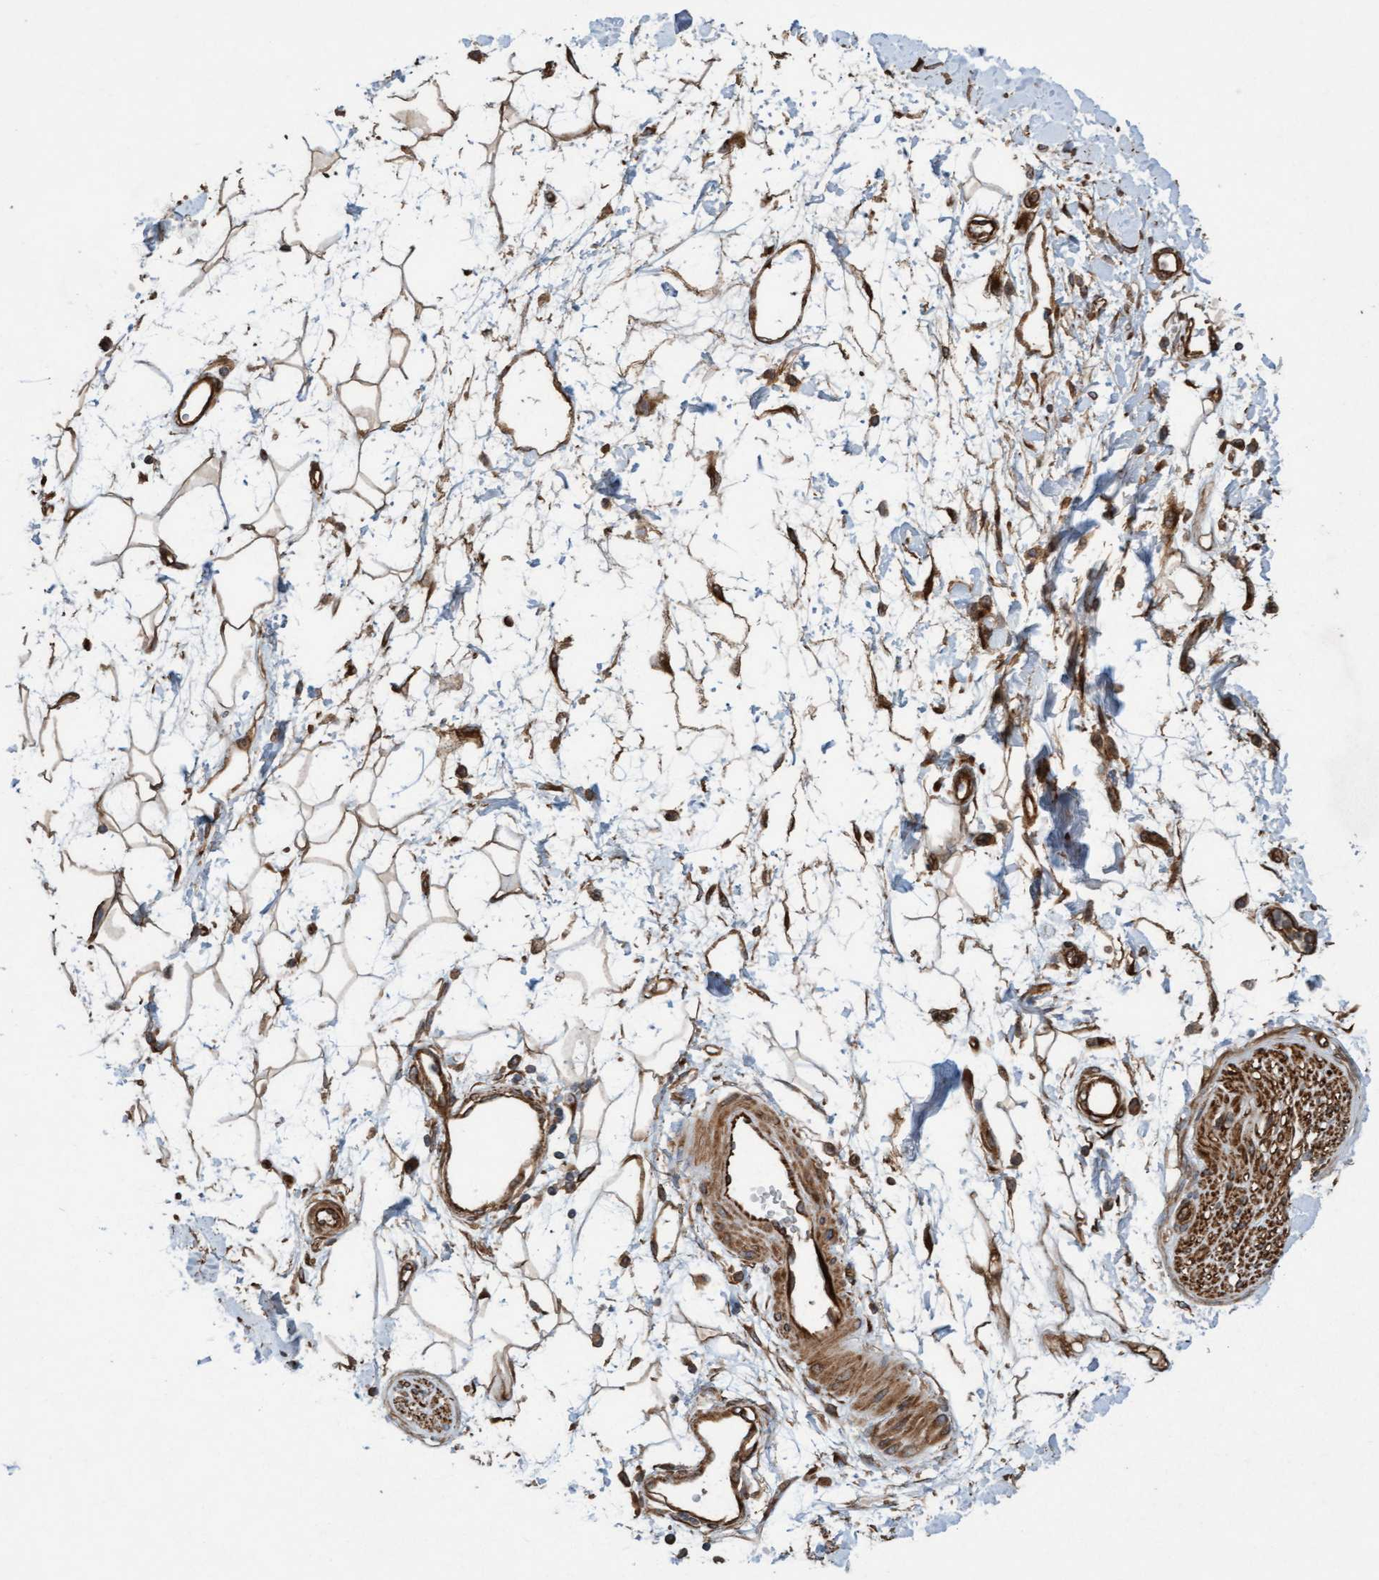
{"staining": {"intensity": "strong", "quantity": ">75%", "location": "cytoplasmic/membranous"}, "tissue": "adipose tissue", "cell_type": "Adipocytes", "image_type": "normal", "snomed": [{"axis": "morphology", "description": "Normal tissue, NOS"}, {"axis": "morphology", "description": "Adenocarcinoma, NOS"}, {"axis": "topography", "description": "Duodenum"}, {"axis": "topography", "description": "Peripheral nerve tissue"}], "caption": "Immunohistochemical staining of normal human adipose tissue shows >75% levels of strong cytoplasmic/membranous protein positivity in approximately >75% of adipocytes.", "gene": "CDC42EP4", "patient": {"sex": "female", "age": 60}}